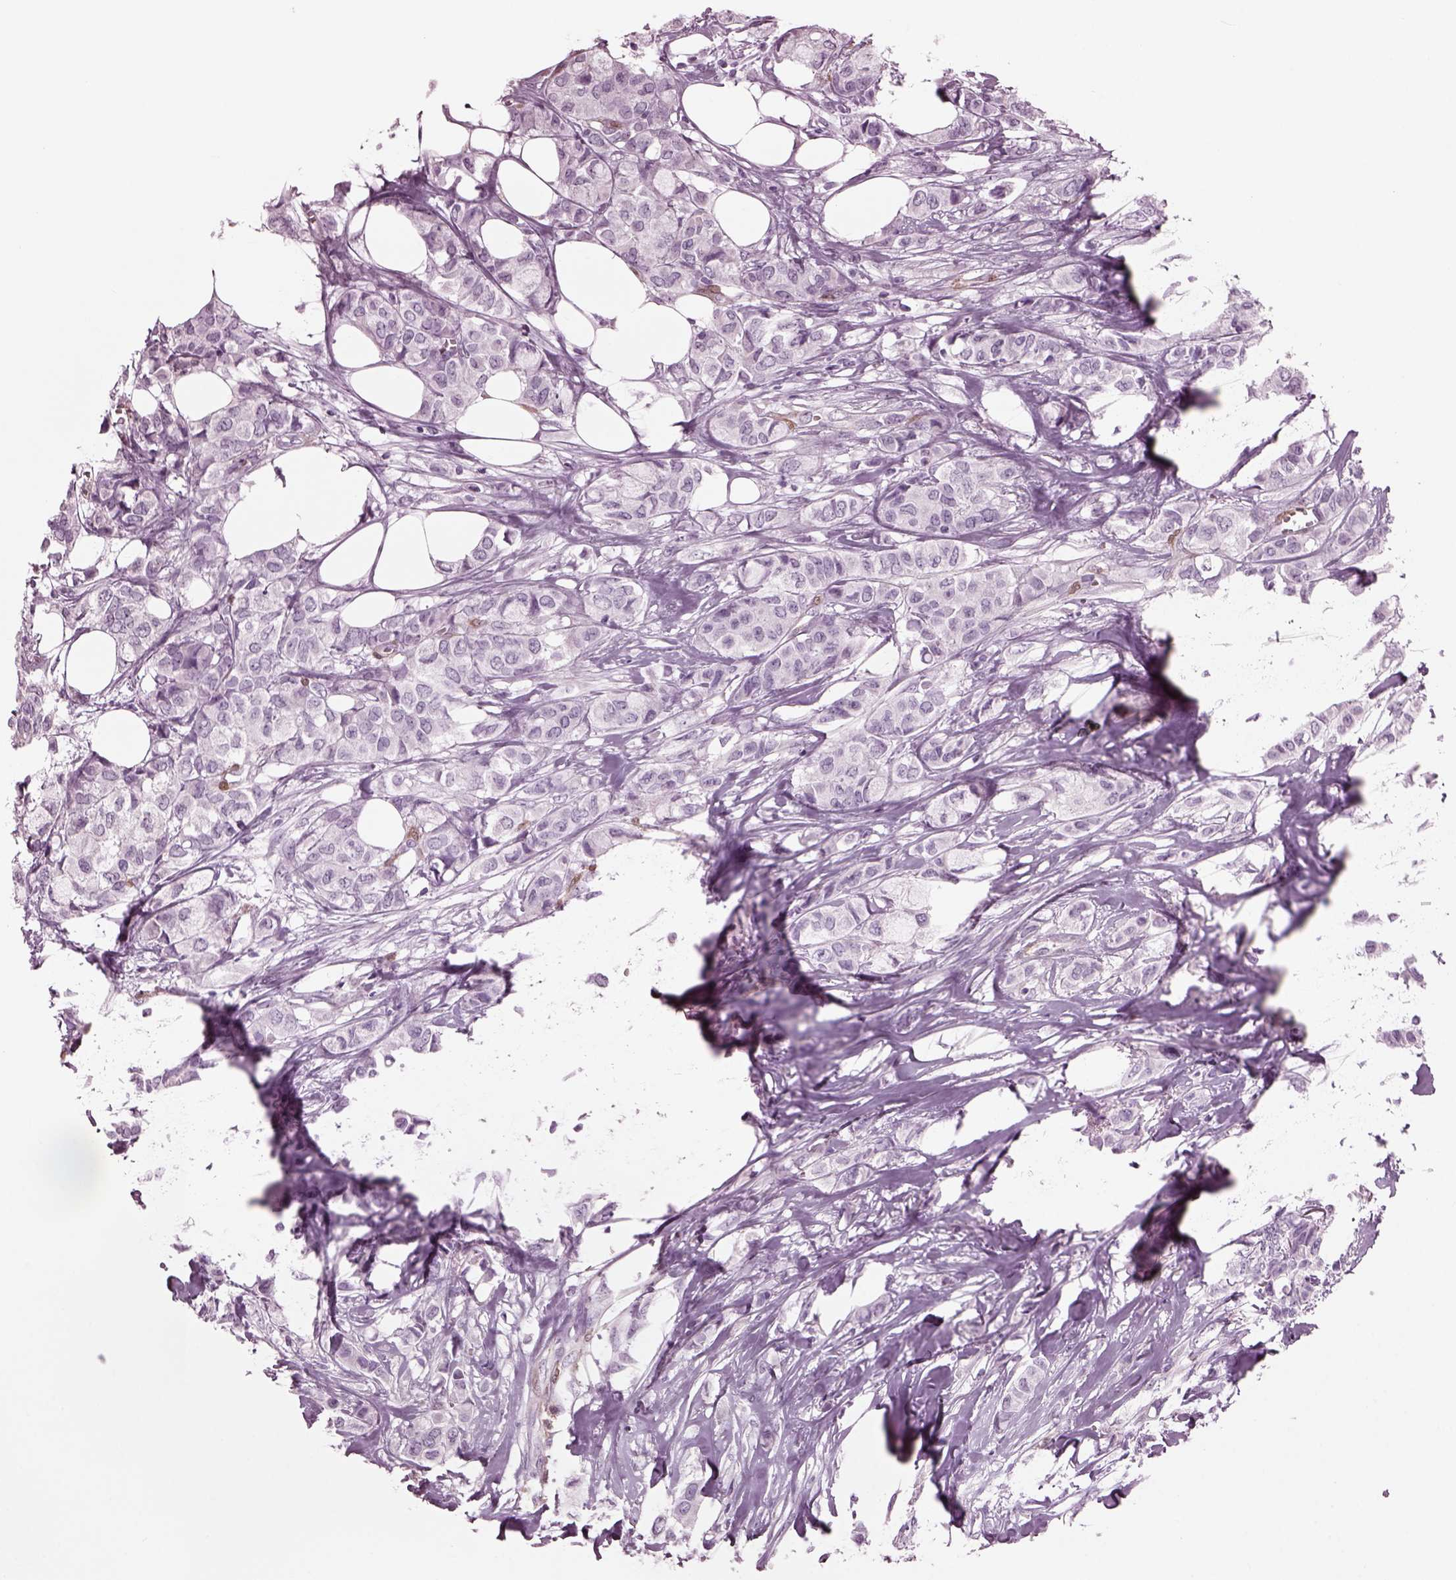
{"staining": {"intensity": "negative", "quantity": "none", "location": "none"}, "tissue": "breast cancer", "cell_type": "Tumor cells", "image_type": "cancer", "snomed": [{"axis": "morphology", "description": "Duct carcinoma"}, {"axis": "topography", "description": "Breast"}], "caption": "This is an immunohistochemistry (IHC) histopathology image of intraductal carcinoma (breast). There is no staining in tumor cells.", "gene": "TPPP2", "patient": {"sex": "female", "age": 85}}